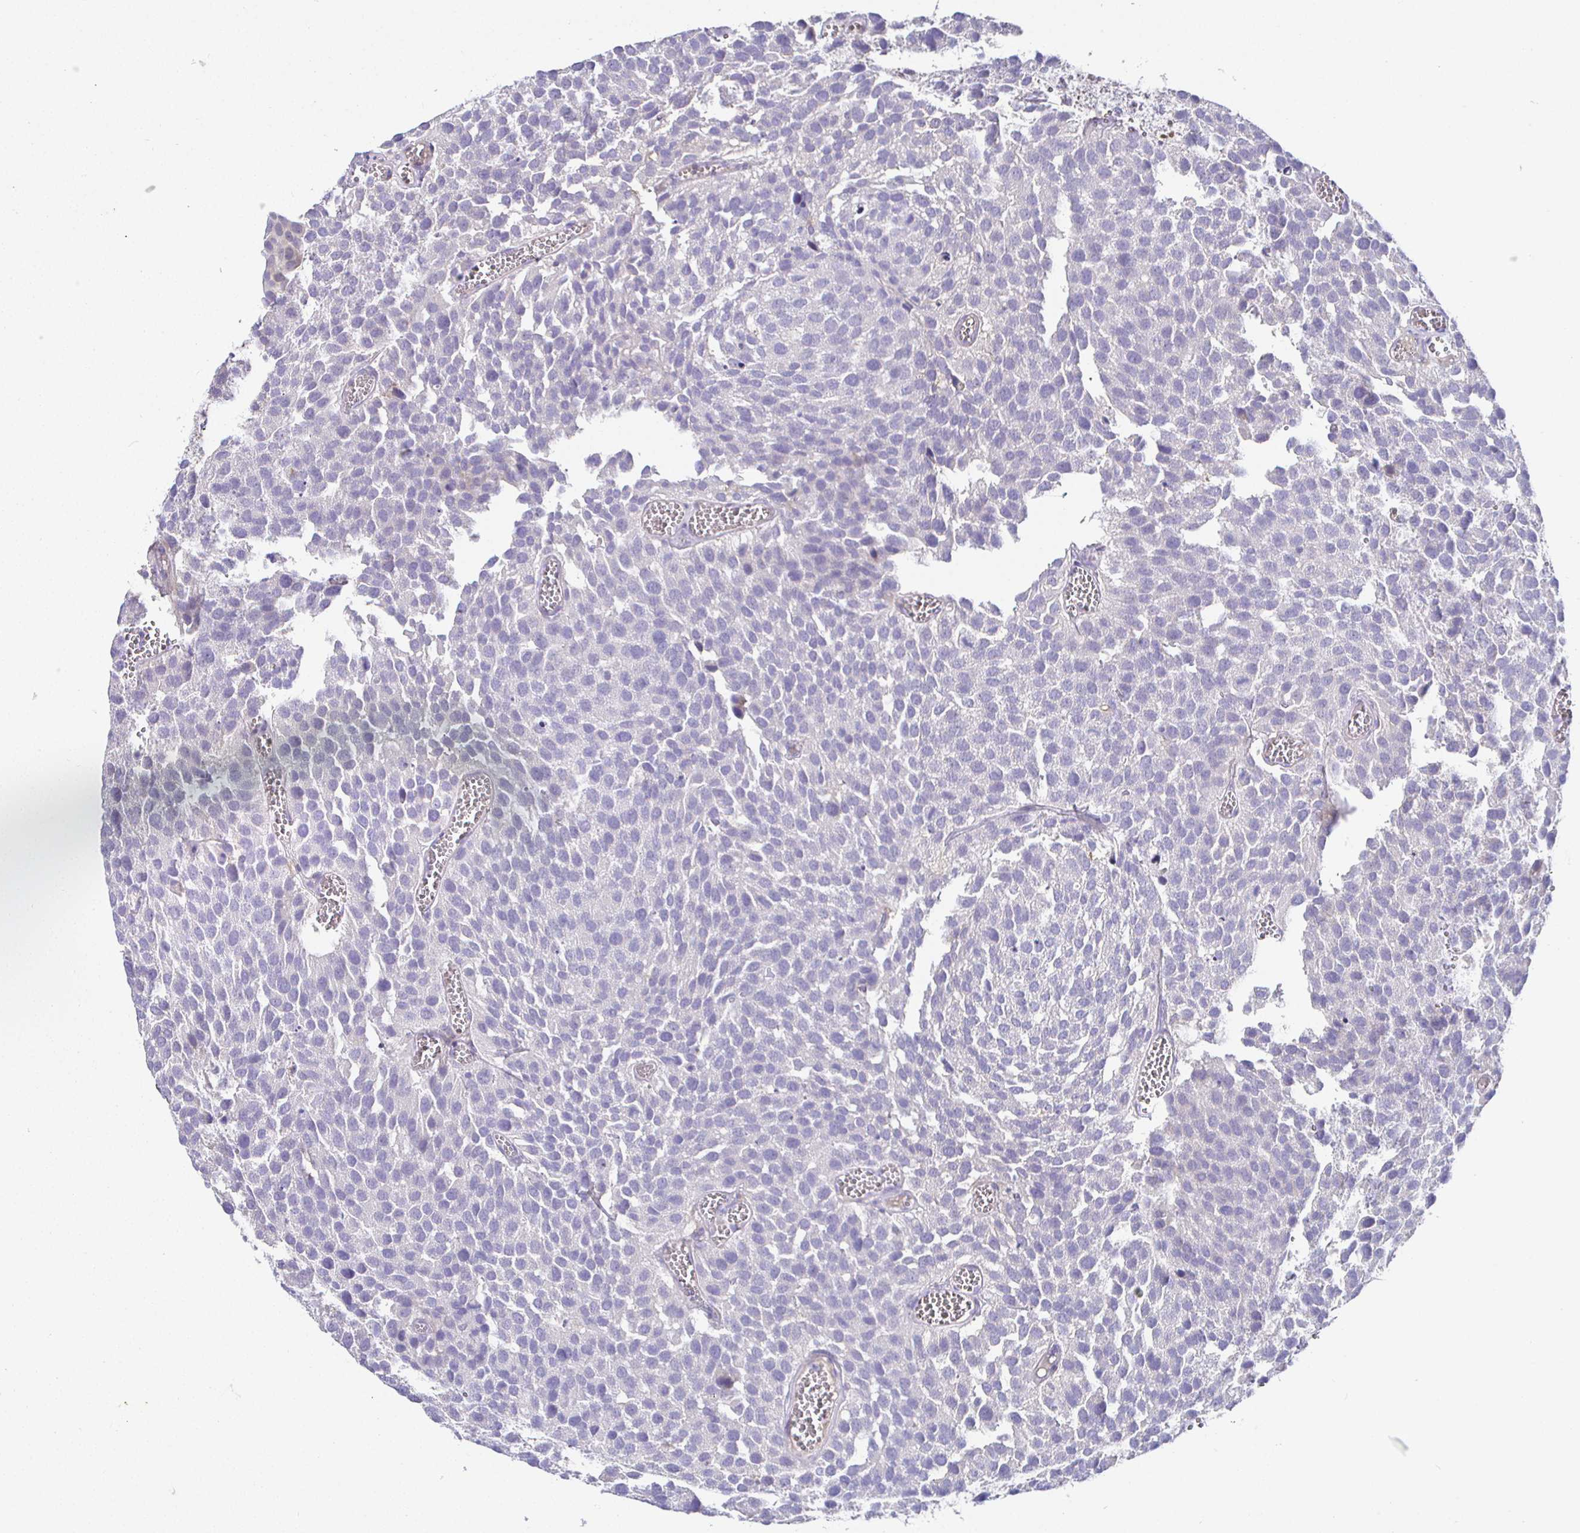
{"staining": {"intensity": "negative", "quantity": "none", "location": "none"}, "tissue": "urothelial cancer", "cell_type": "Tumor cells", "image_type": "cancer", "snomed": [{"axis": "morphology", "description": "Urothelial carcinoma, Low grade"}, {"axis": "topography", "description": "Urinary bladder"}], "caption": "Tumor cells show no significant protein staining in urothelial cancer.", "gene": "SIRPA", "patient": {"sex": "female", "age": 69}}